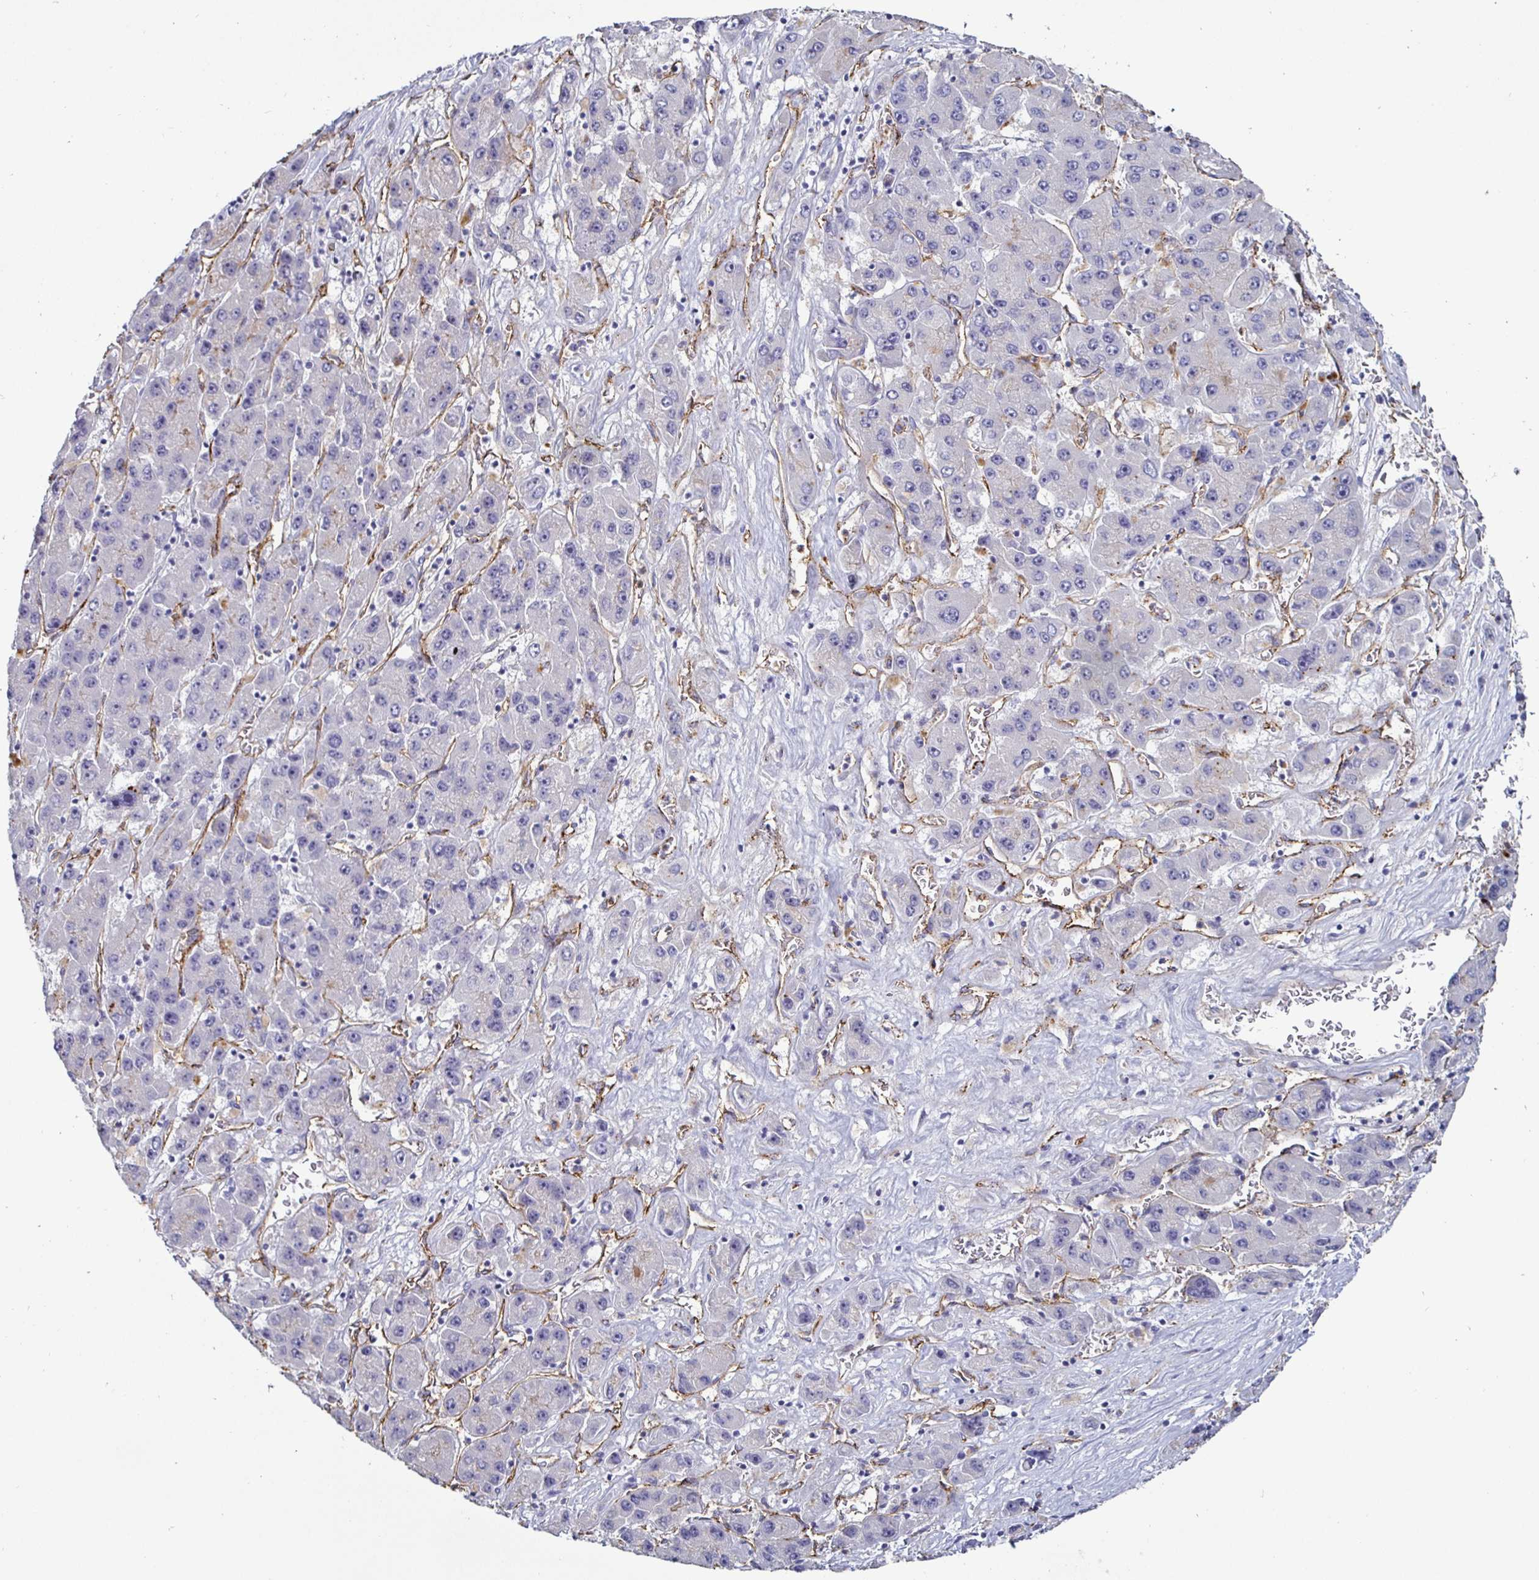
{"staining": {"intensity": "negative", "quantity": "none", "location": "none"}, "tissue": "liver cancer", "cell_type": "Tumor cells", "image_type": "cancer", "snomed": [{"axis": "morphology", "description": "Carcinoma, Hepatocellular, NOS"}, {"axis": "topography", "description": "Liver"}], "caption": "The micrograph displays no significant positivity in tumor cells of liver hepatocellular carcinoma. Nuclei are stained in blue.", "gene": "ACSBG2", "patient": {"sex": "female", "age": 61}}